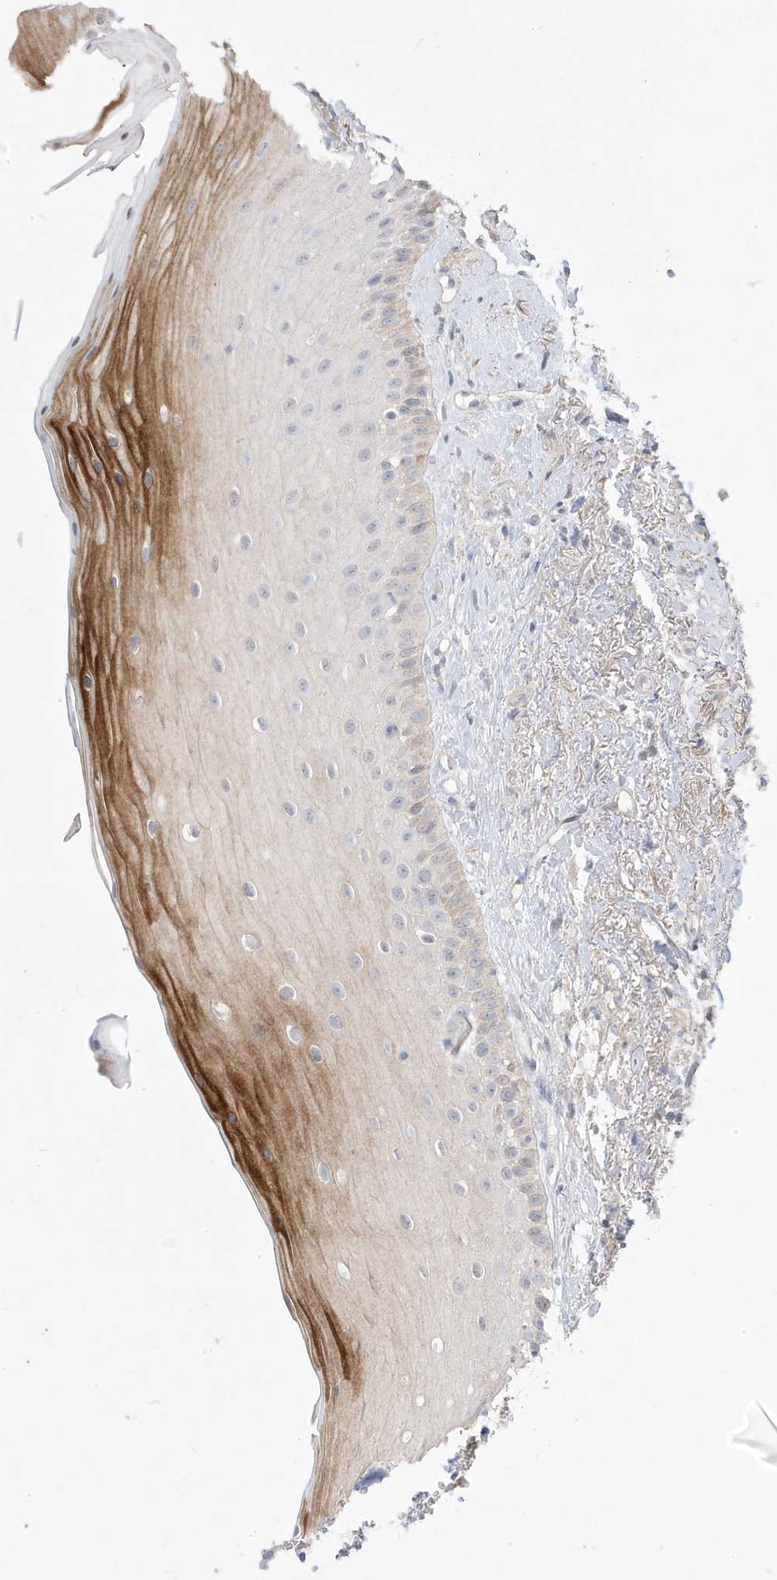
{"staining": {"intensity": "strong", "quantity": "<25%", "location": "cytoplasmic/membranous"}, "tissue": "oral mucosa", "cell_type": "Squamous epithelial cells", "image_type": "normal", "snomed": [{"axis": "morphology", "description": "Normal tissue, NOS"}, {"axis": "topography", "description": "Oral tissue"}], "caption": "This image displays immunohistochemistry (IHC) staining of benign oral mucosa, with medium strong cytoplasmic/membranous positivity in approximately <25% of squamous epithelial cells.", "gene": "RGL4", "patient": {"sex": "female", "age": 63}}